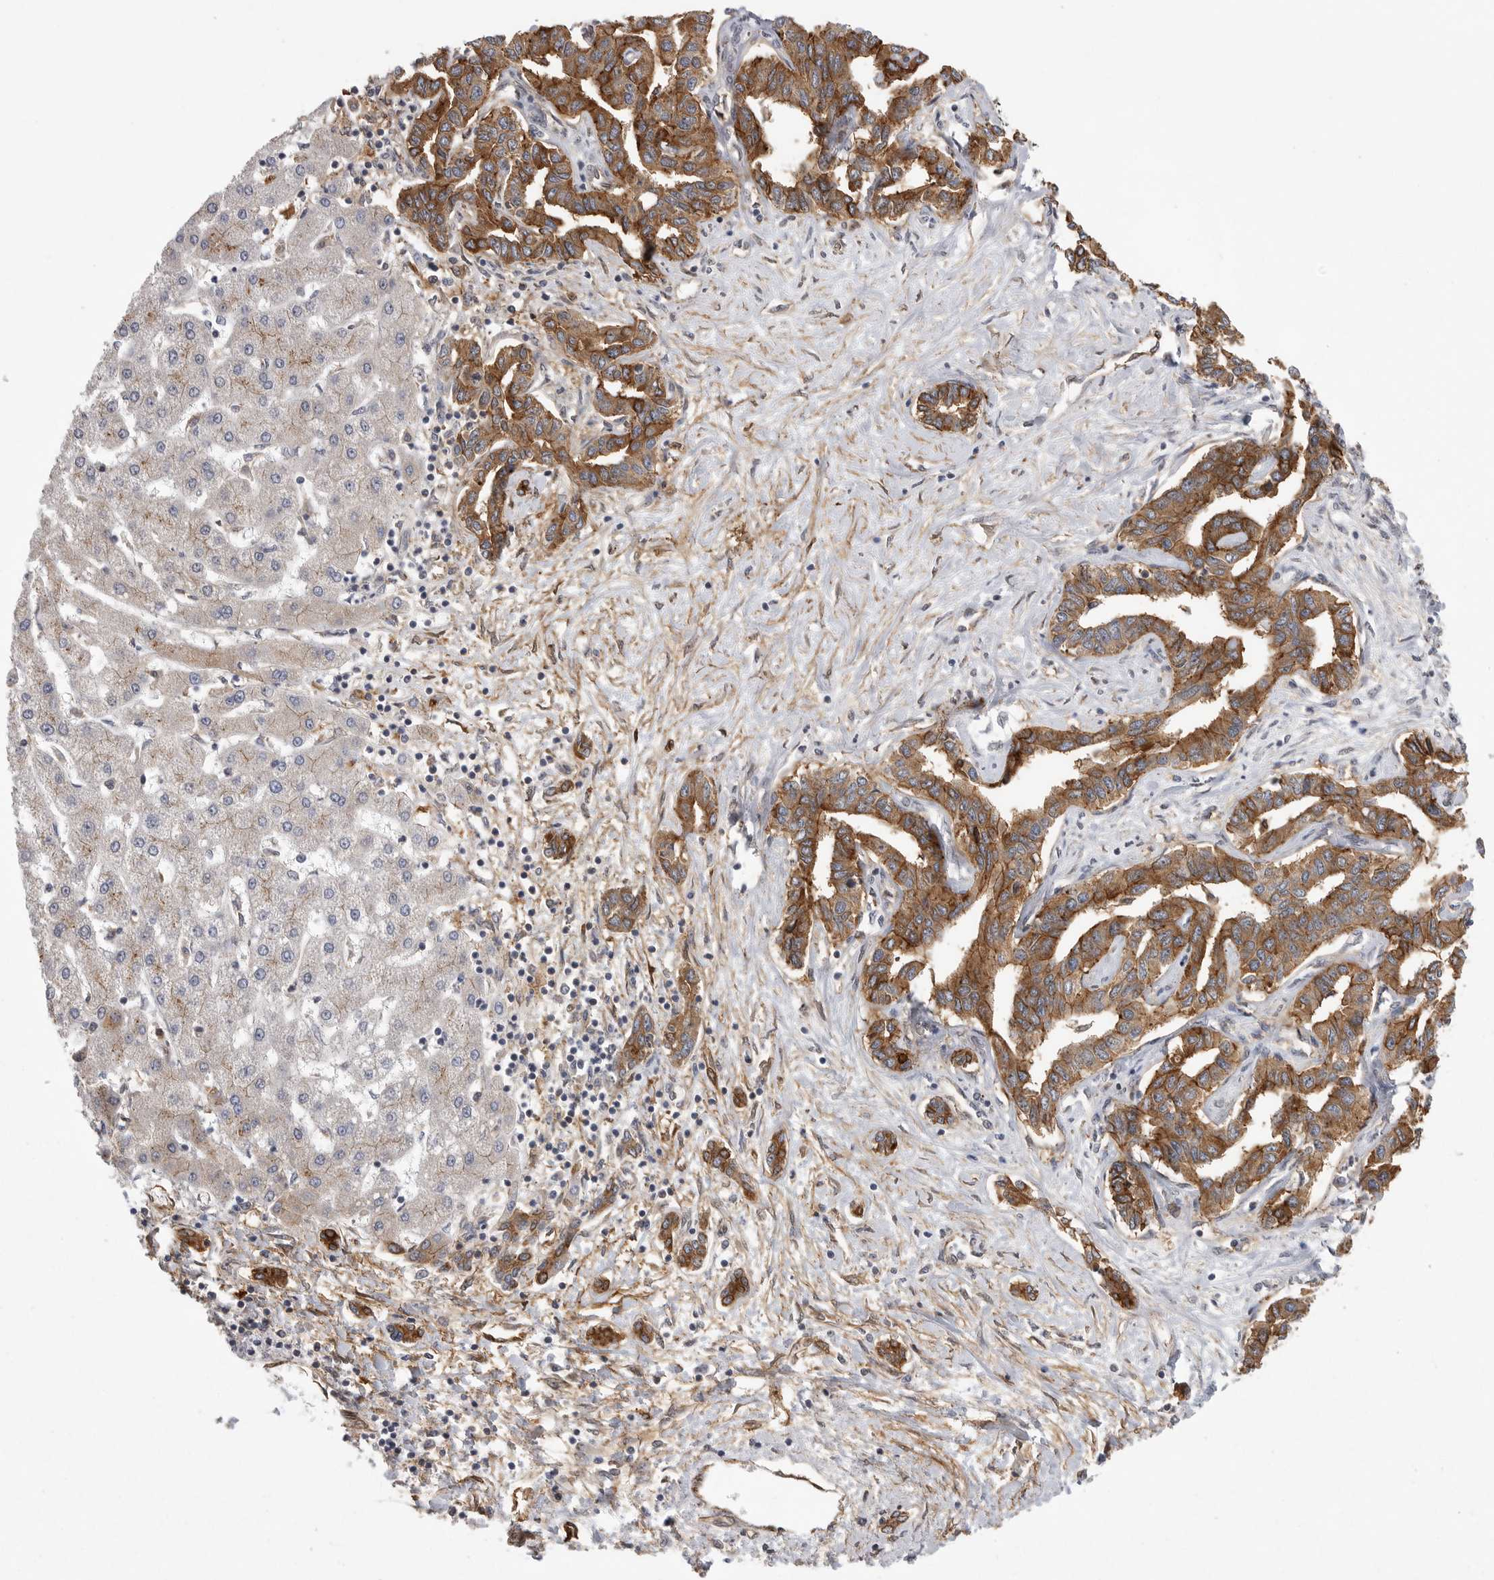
{"staining": {"intensity": "strong", "quantity": ">75%", "location": "cytoplasmic/membranous"}, "tissue": "liver cancer", "cell_type": "Tumor cells", "image_type": "cancer", "snomed": [{"axis": "morphology", "description": "Cholangiocarcinoma"}, {"axis": "topography", "description": "Liver"}], "caption": "About >75% of tumor cells in human cholangiocarcinoma (liver) show strong cytoplasmic/membranous protein staining as visualized by brown immunohistochemical staining.", "gene": "NECTIN1", "patient": {"sex": "male", "age": 59}}